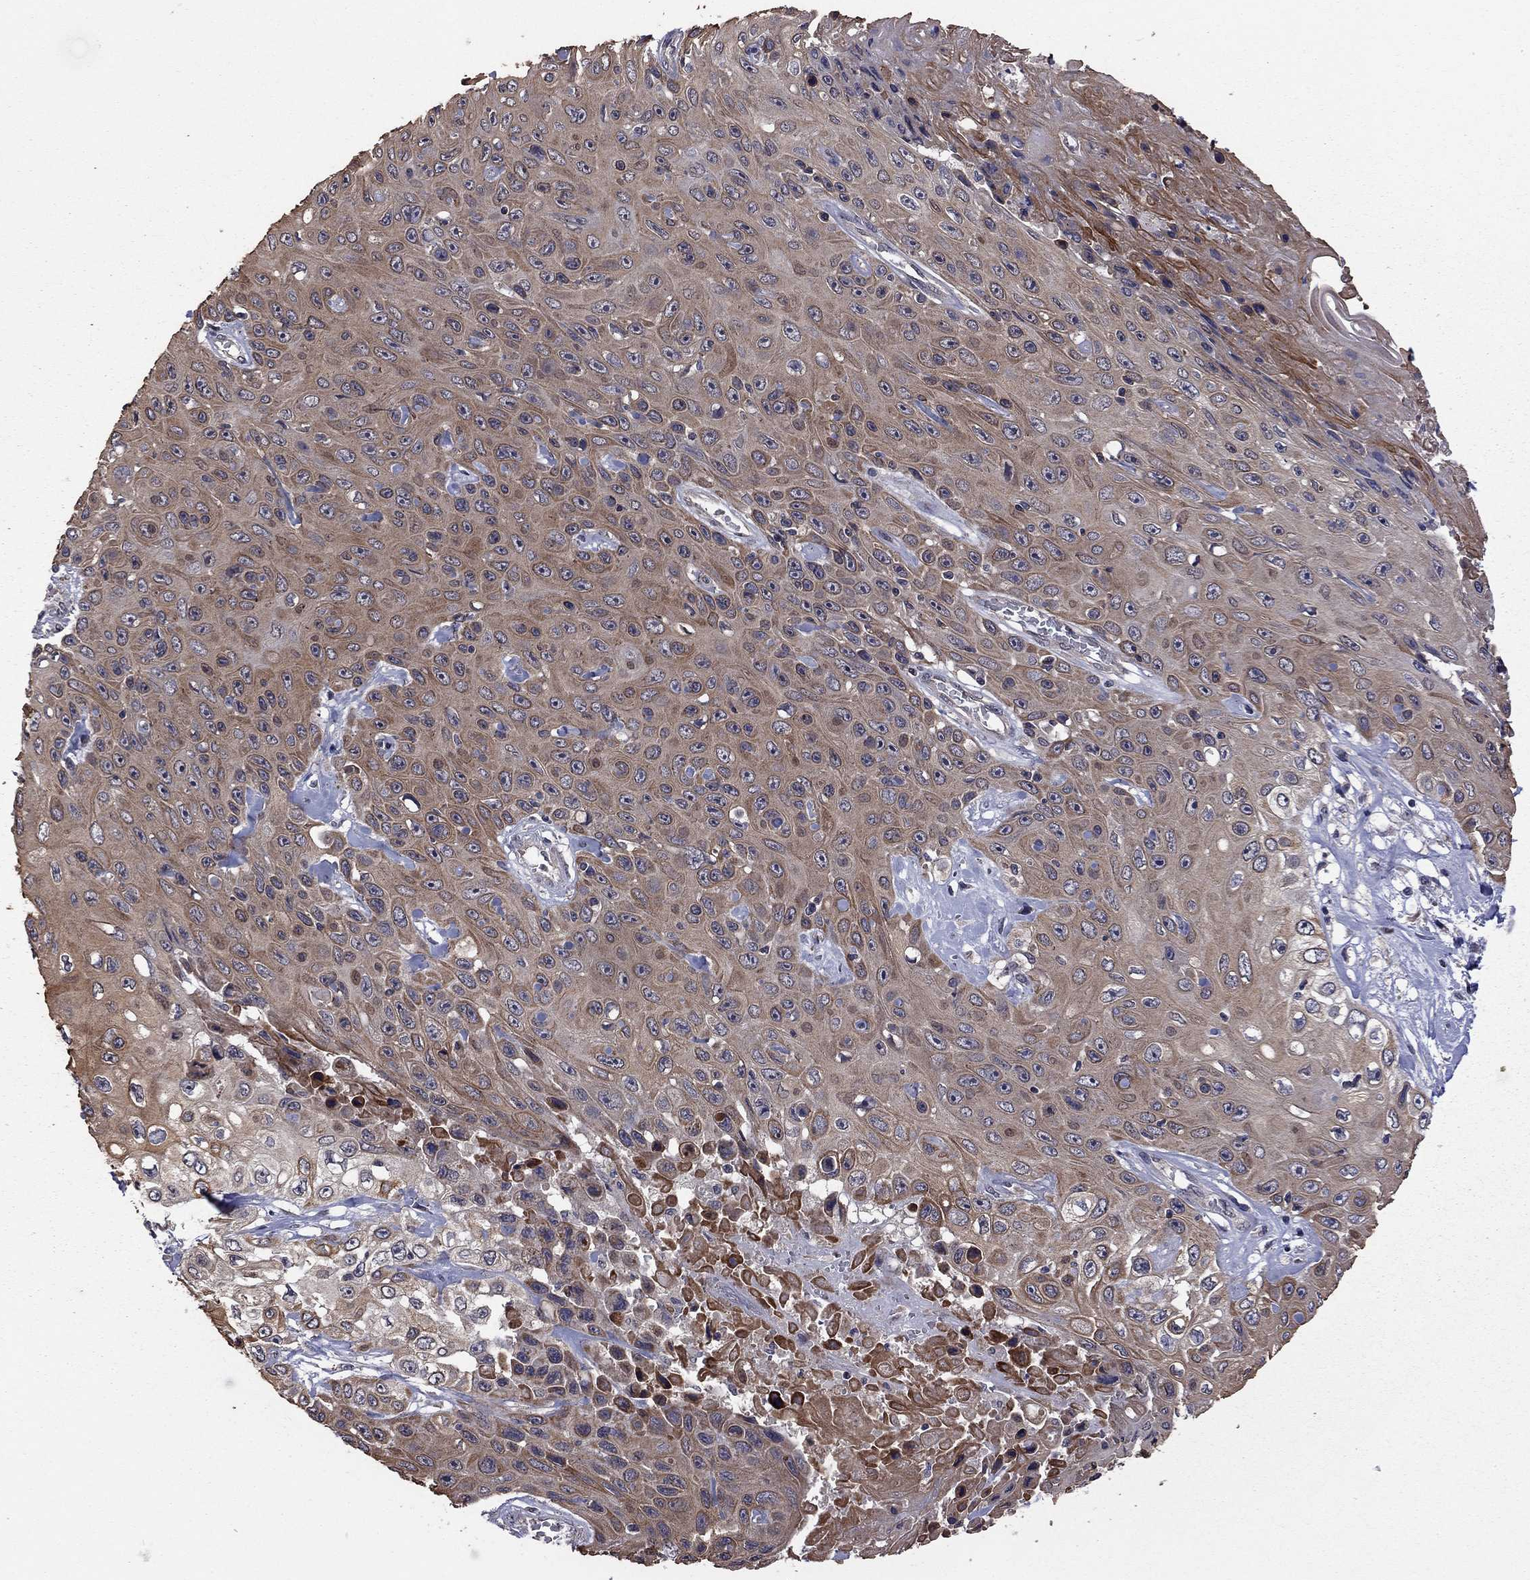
{"staining": {"intensity": "strong", "quantity": "25%-75%", "location": "cytoplasmic/membranous"}, "tissue": "skin cancer", "cell_type": "Tumor cells", "image_type": "cancer", "snomed": [{"axis": "morphology", "description": "Squamous cell carcinoma, NOS"}, {"axis": "topography", "description": "Skin"}], "caption": "Strong cytoplasmic/membranous positivity for a protein is identified in about 25%-75% of tumor cells of skin cancer (squamous cell carcinoma) using immunohistochemistry.", "gene": "TSNARE1", "patient": {"sex": "male", "age": 82}}